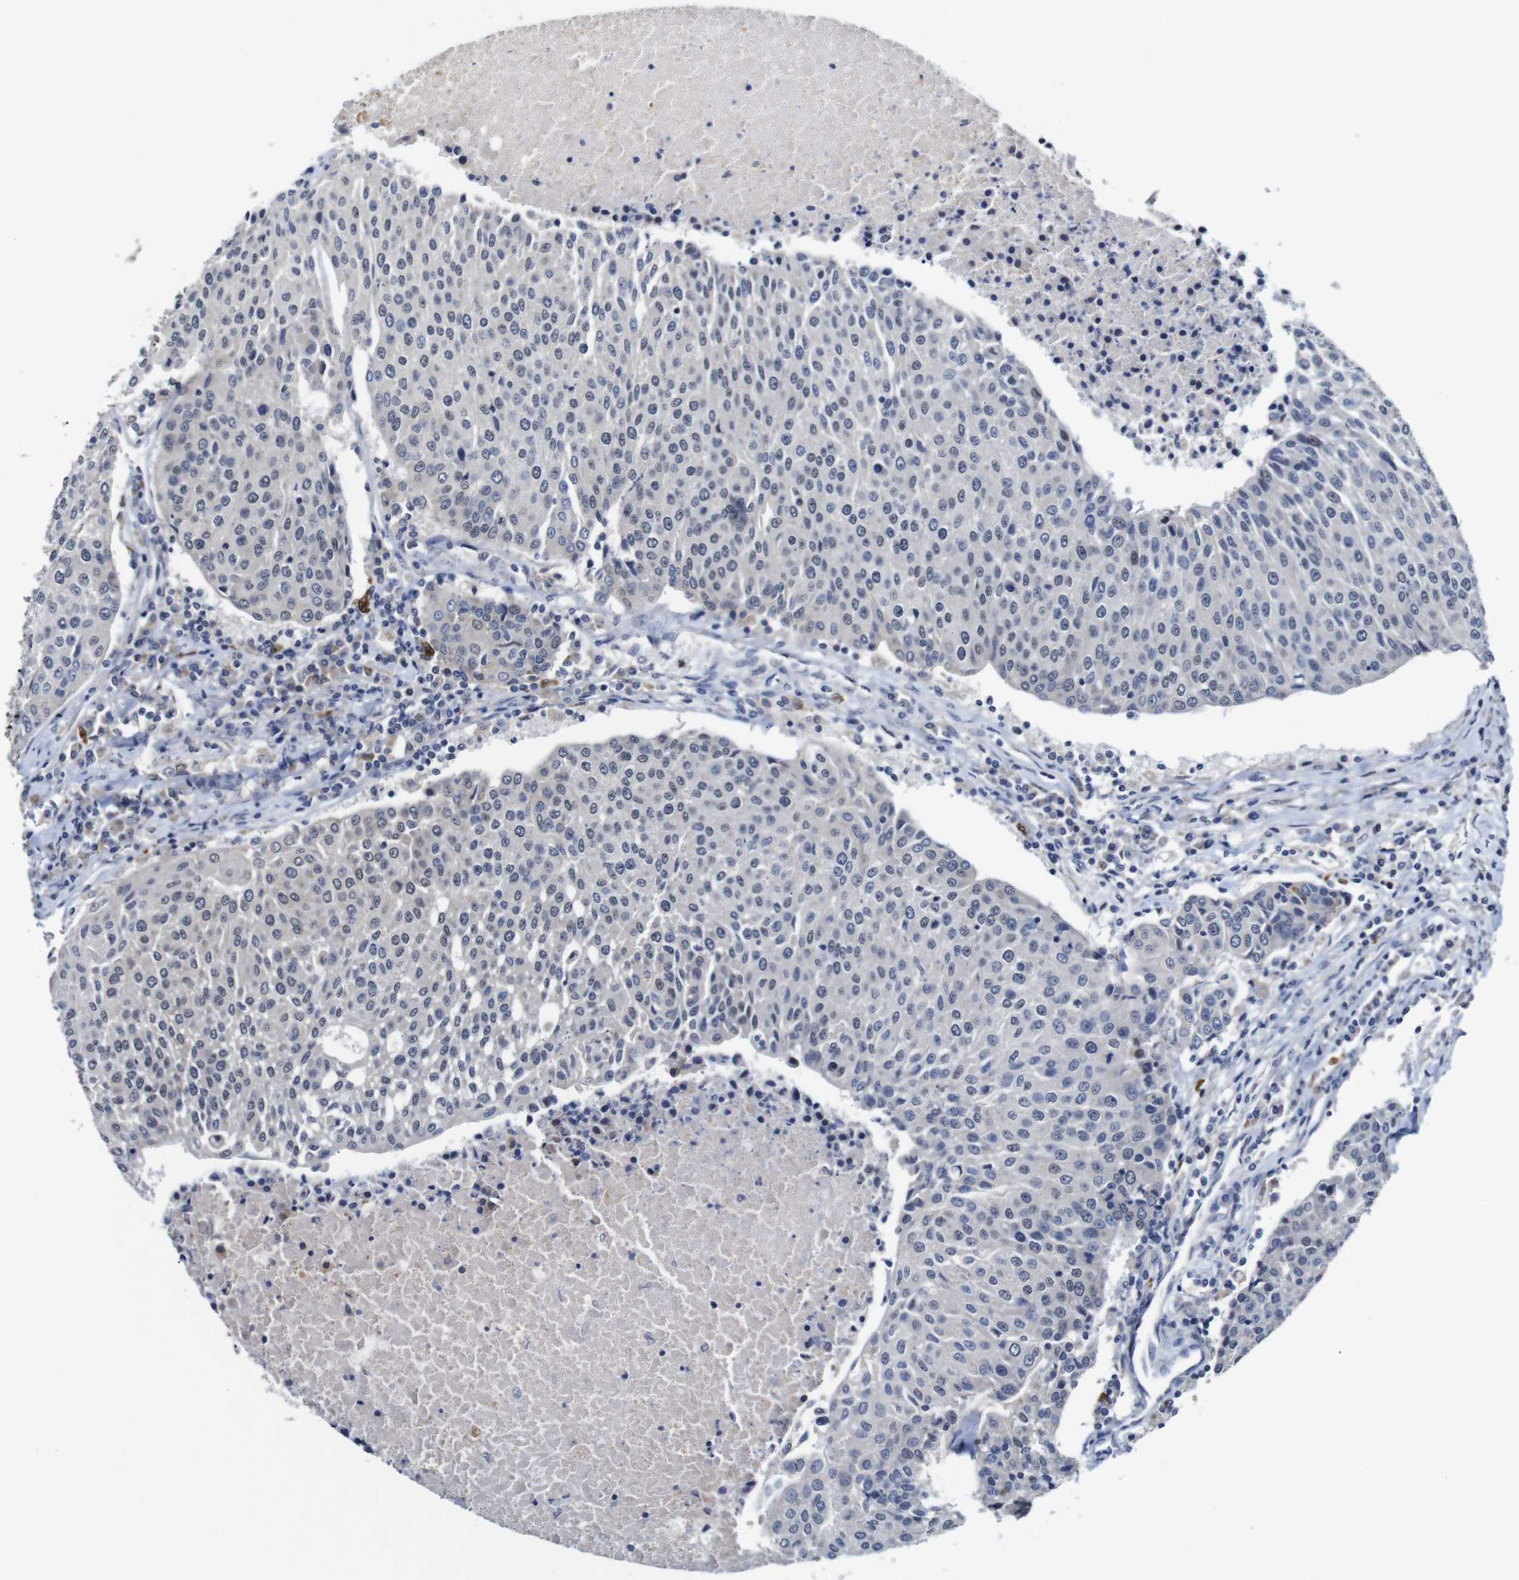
{"staining": {"intensity": "weak", "quantity": "<25%", "location": "nuclear"}, "tissue": "urothelial cancer", "cell_type": "Tumor cells", "image_type": "cancer", "snomed": [{"axis": "morphology", "description": "Urothelial carcinoma, High grade"}, {"axis": "topography", "description": "Urinary bladder"}], "caption": "Immunohistochemistry image of neoplastic tissue: urothelial cancer stained with DAB (3,3'-diaminobenzidine) exhibits no significant protein staining in tumor cells. (DAB immunohistochemistry (IHC) visualized using brightfield microscopy, high magnification).", "gene": "NTRK3", "patient": {"sex": "female", "age": 85}}